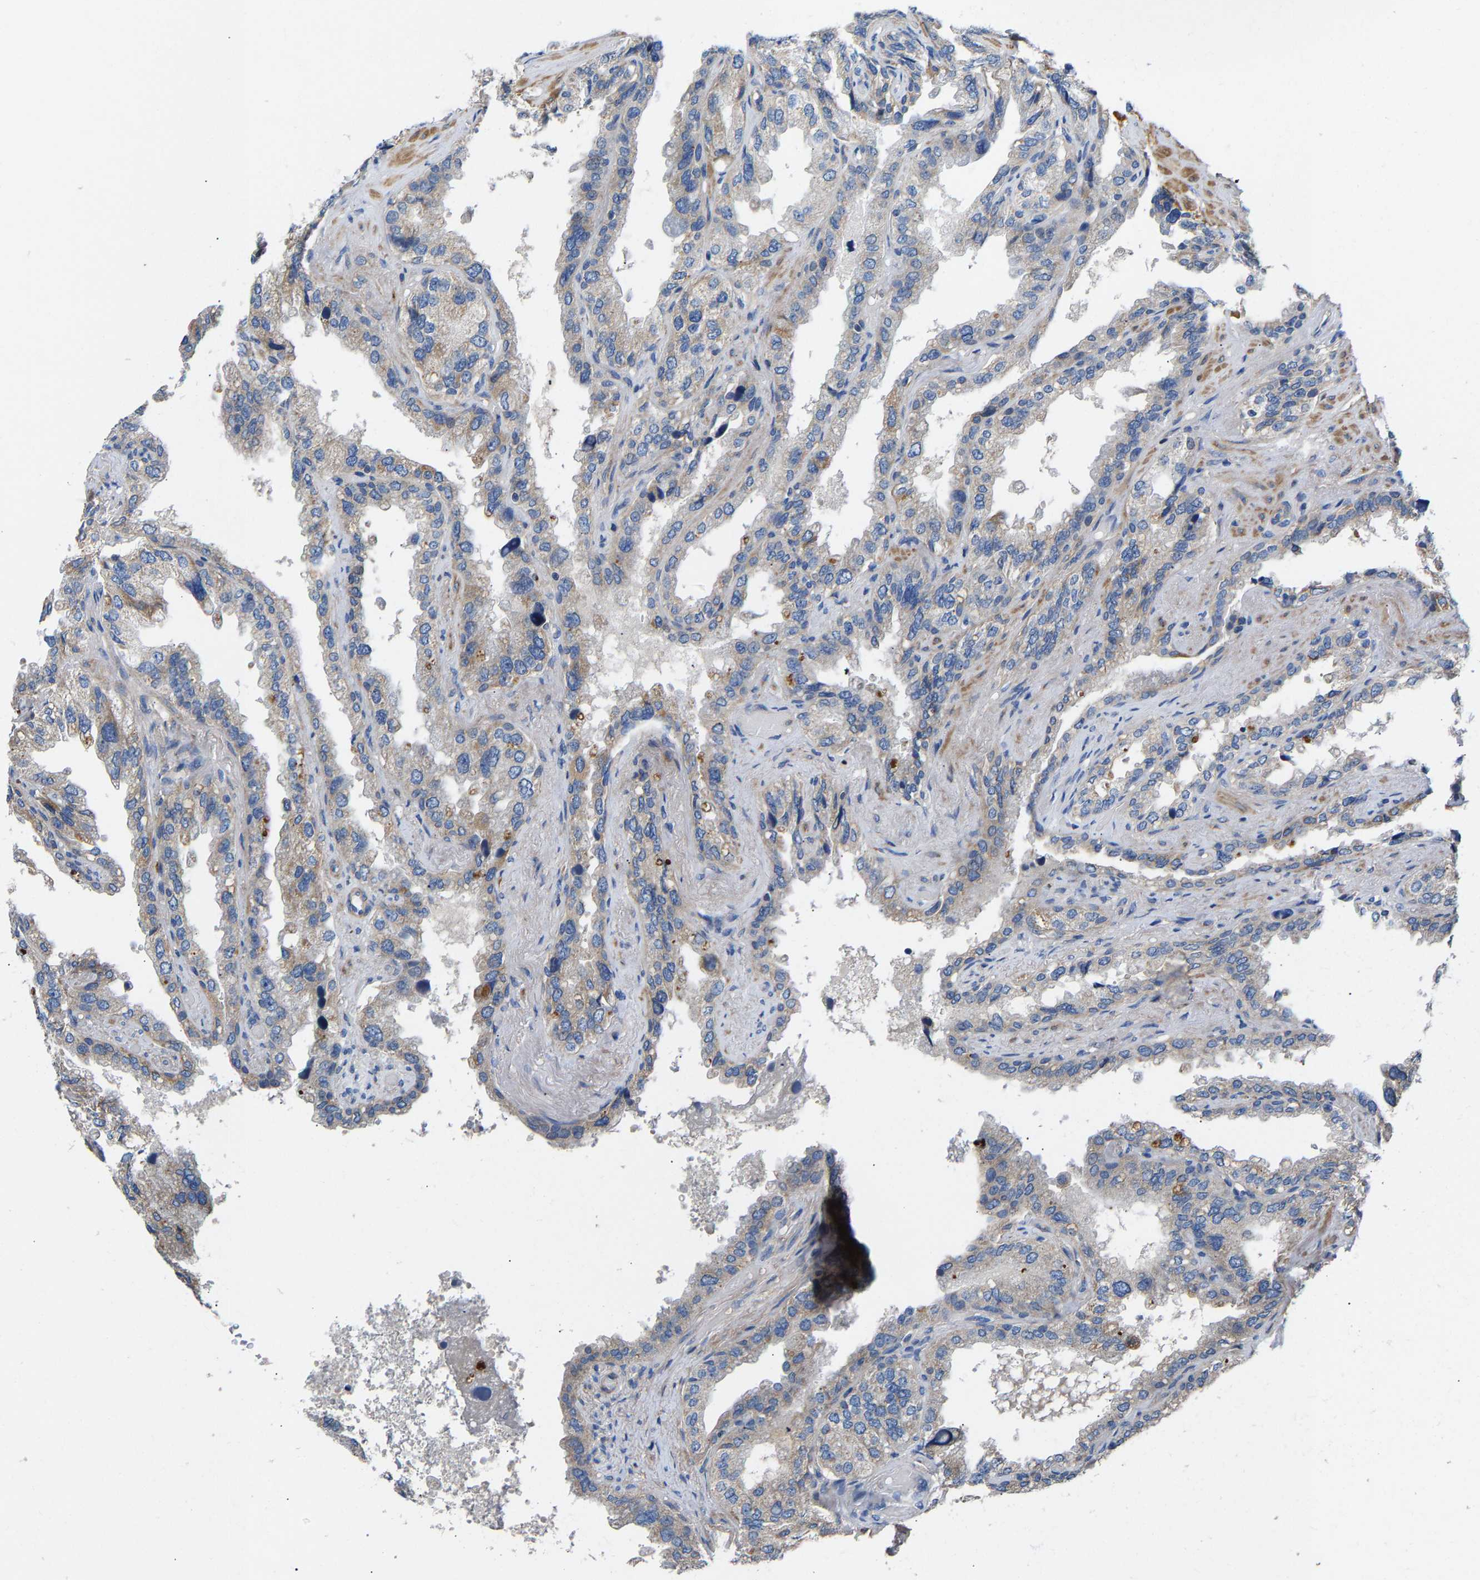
{"staining": {"intensity": "weak", "quantity": "<25%", "location": "cytoplasmic/membranous"}, "tissue": "seminal vesicle", "cell_type": "Glandular cells", "image_type": "normal", "snomed": [{"axis": "morphology", "description": "Normal tissue, NOS"}, {"axis": "topography", "description": "Seminal veicle"}], "caption": "Benign seminal vesicle was stained to show a protein in brown. There is no significant staining in glandular cells. Brightfield microscopy of immunohistochemistry (IHC) stained with DAB (brown) and hematoxylin (blue), captured at high magnification.", "gene": "CCDC171", "patient": {"sex": "male", "age": 68}}